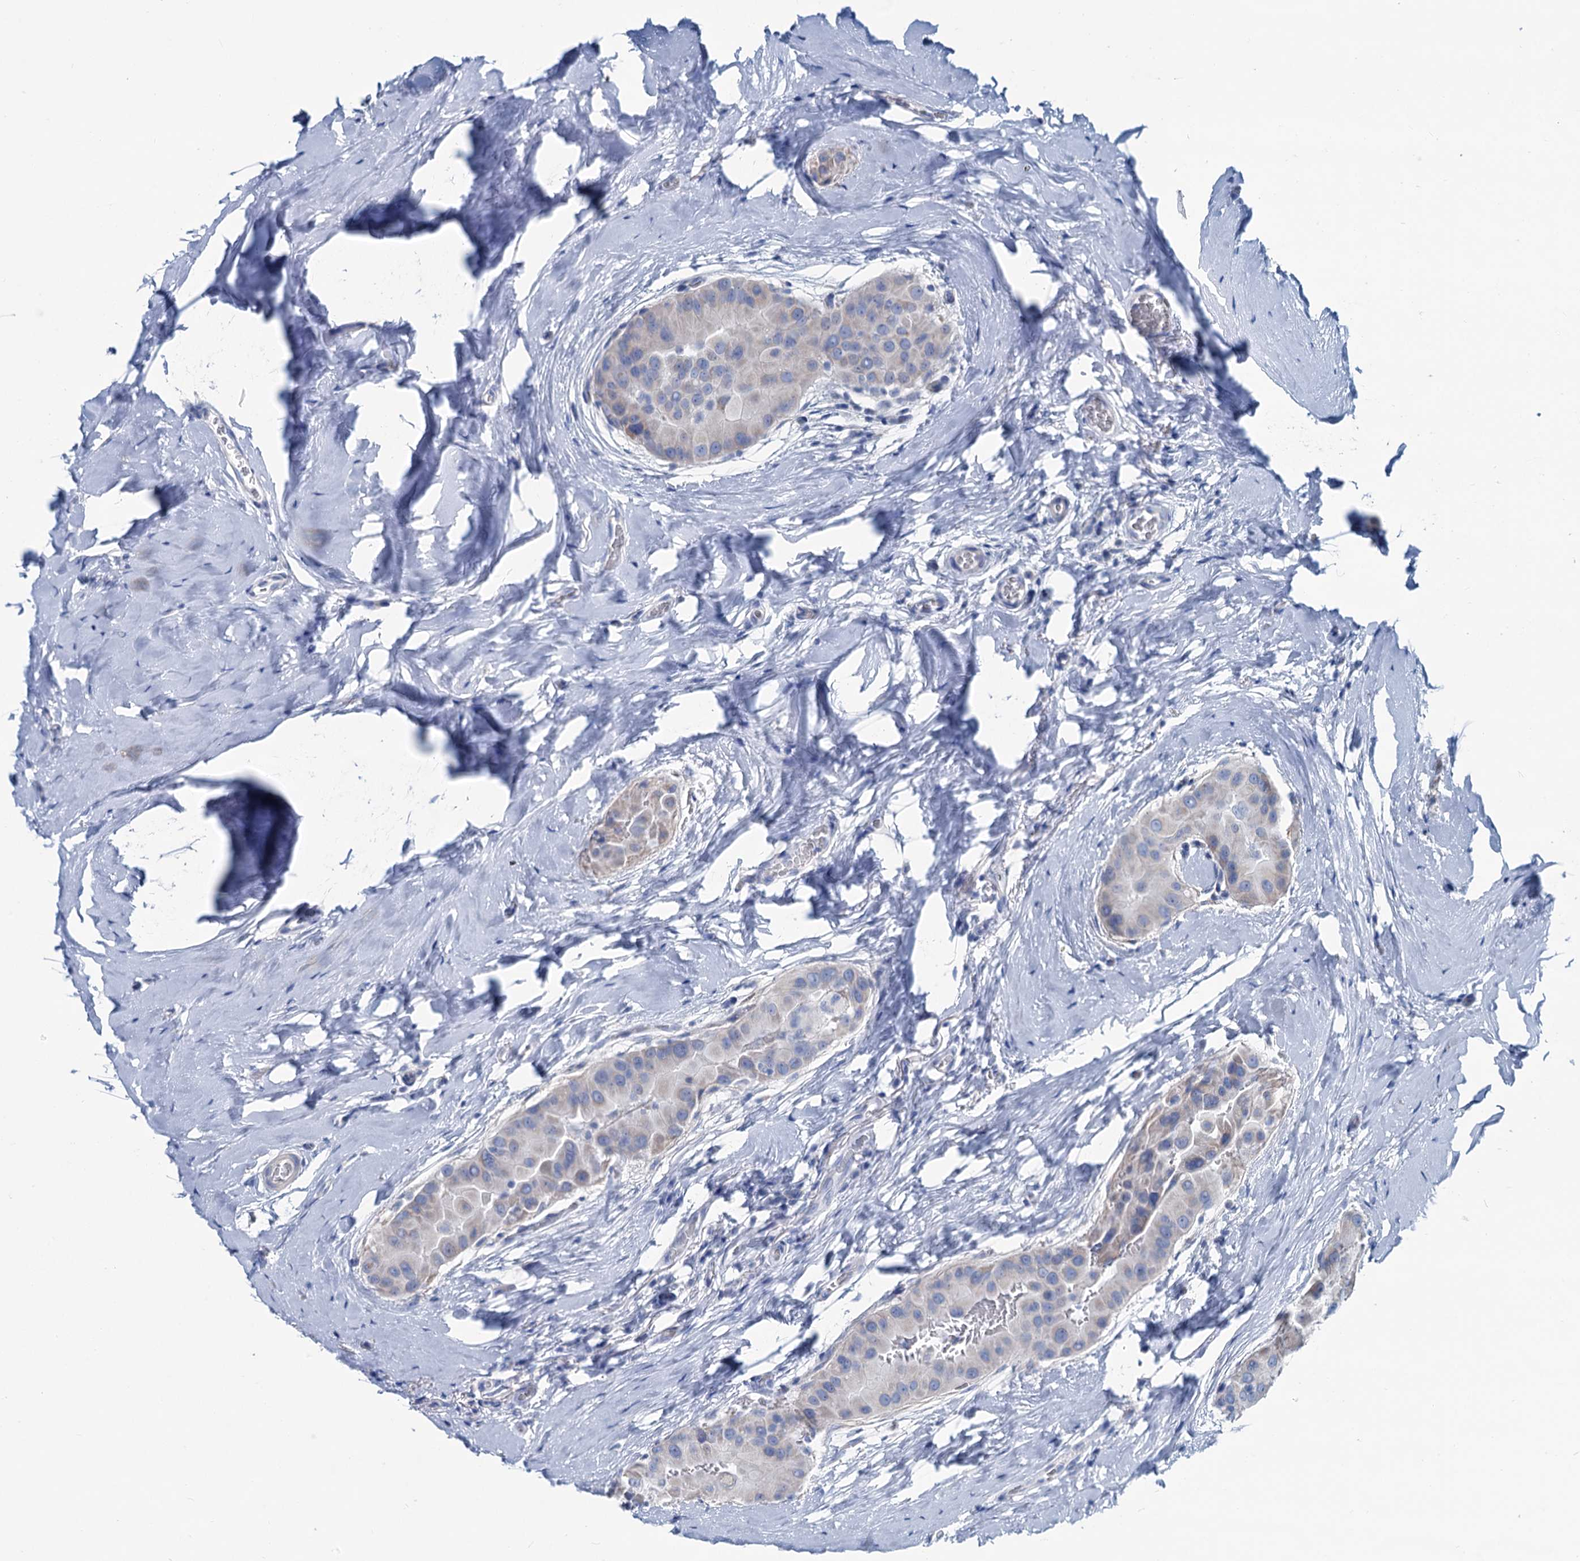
{"staining": {"intensity": "negative", "quantity": "none", "location": "none"}, "tissue": "thyroid cancer", "cell_type": "Tumor cells", "image_type": "cancer", "snomed": [{"axis": "morphology", "description": "Papillary adenocarcinoma, NOS"}, {"axis": "topography", "description": "Thyroid gland"}], "caption": "There is no significant positivity in tumor cells of thyroid cancer (papillary adenocarcinoma). (DAB immunohistochemistry visualized using brightfield microscopy, high magnification).", "gene": "SLC1A3", "patient": {"sex": "male", "age": 33}}